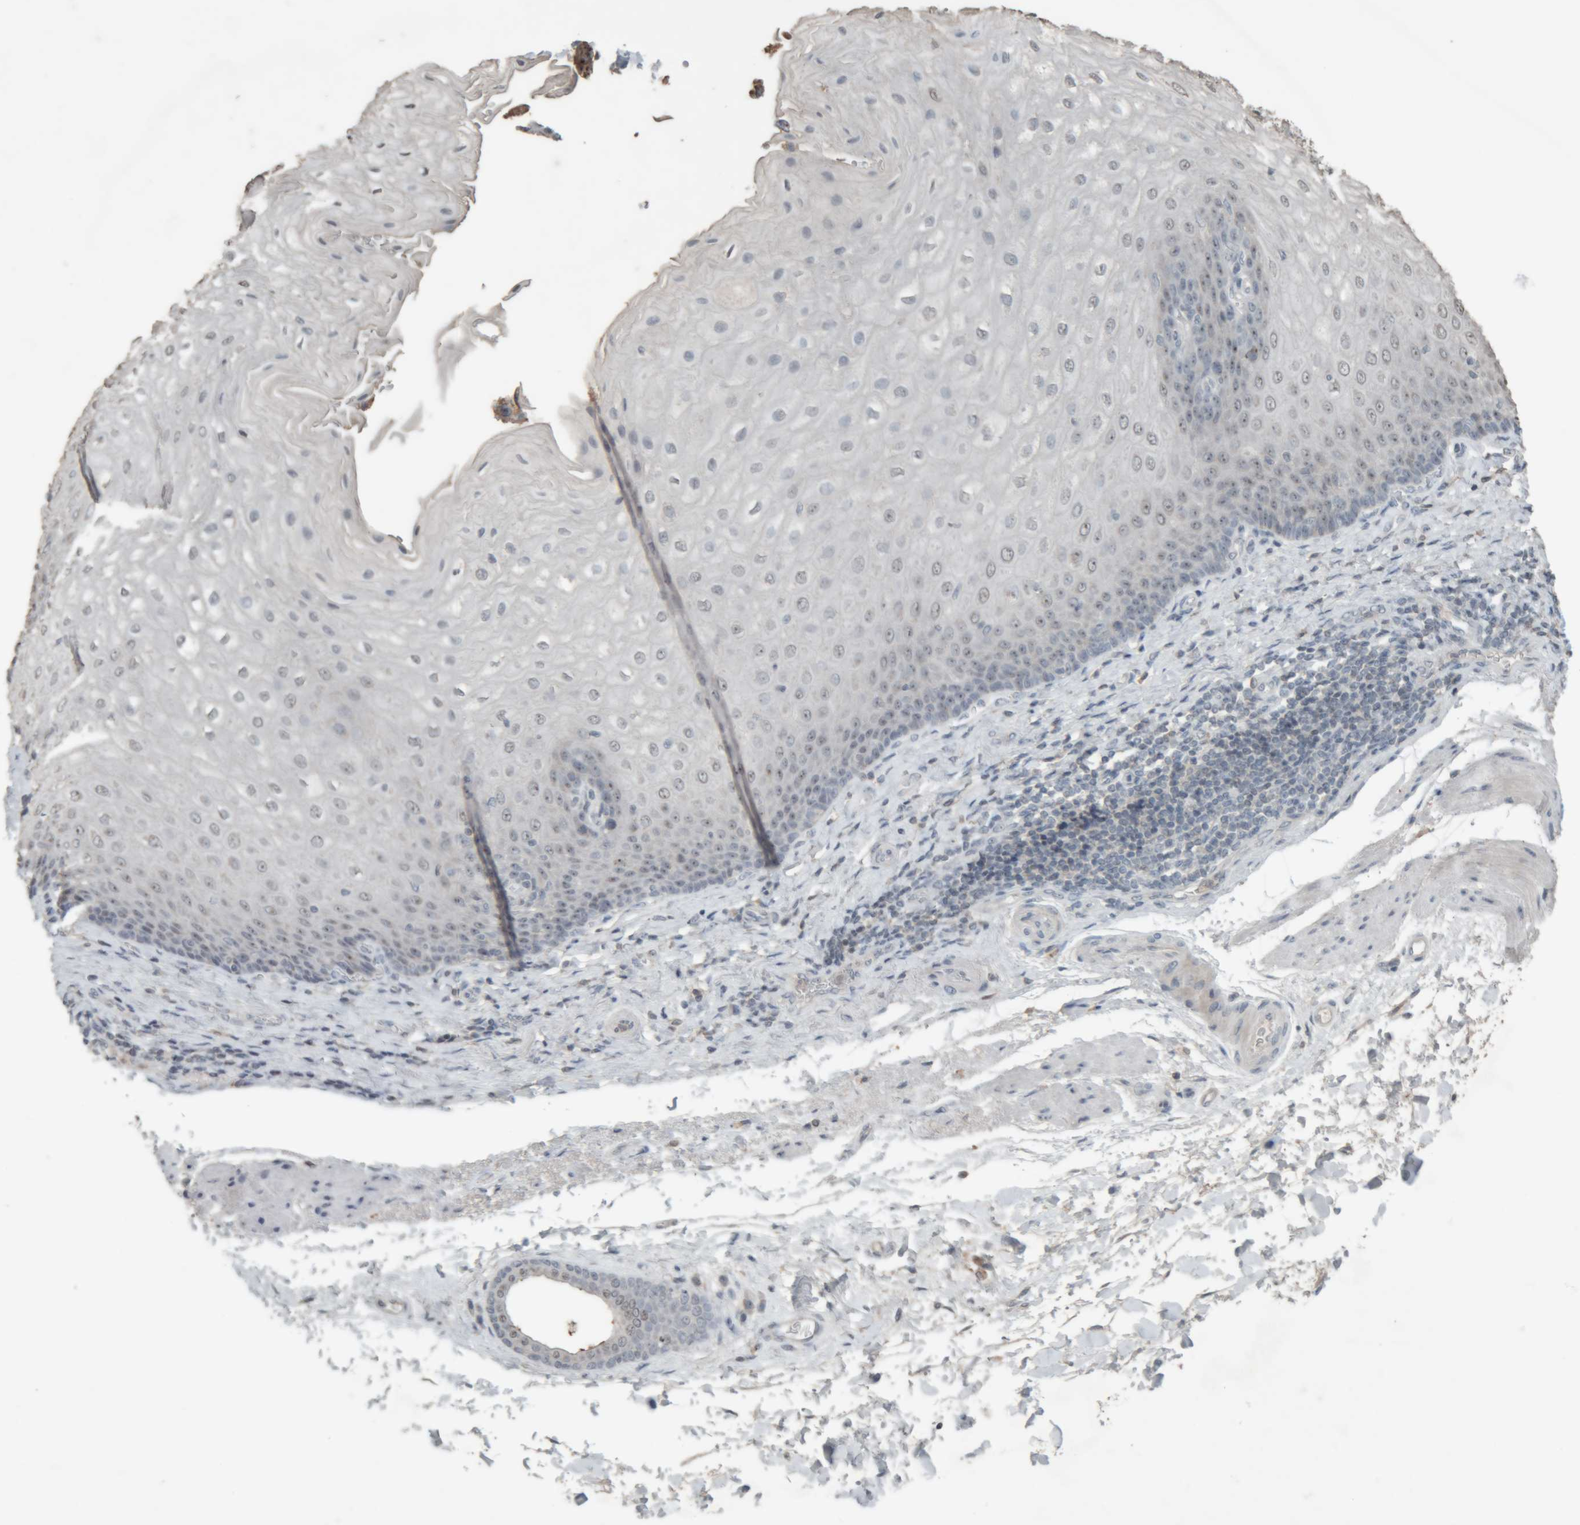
{"staining": {"intensity": "moderate", "quantity": "25%-75%", "location": "nuclear"}, "tissue": "esophagus", "cell_type": "Squamous epithelial cells", "image_type": "normal", "snomed": [{"axis": "morphology", "description": "Normal tissue, NOS"}, {"axis": "topography", "description": "Esophagus"}], "caption": "A photomicrograph of human esophagus stained for a protein shows moderate nuclear brown staining in squamous epithelial cells.", "gene": "RPF1", "patient": {"sex": "male", "age": 54}}